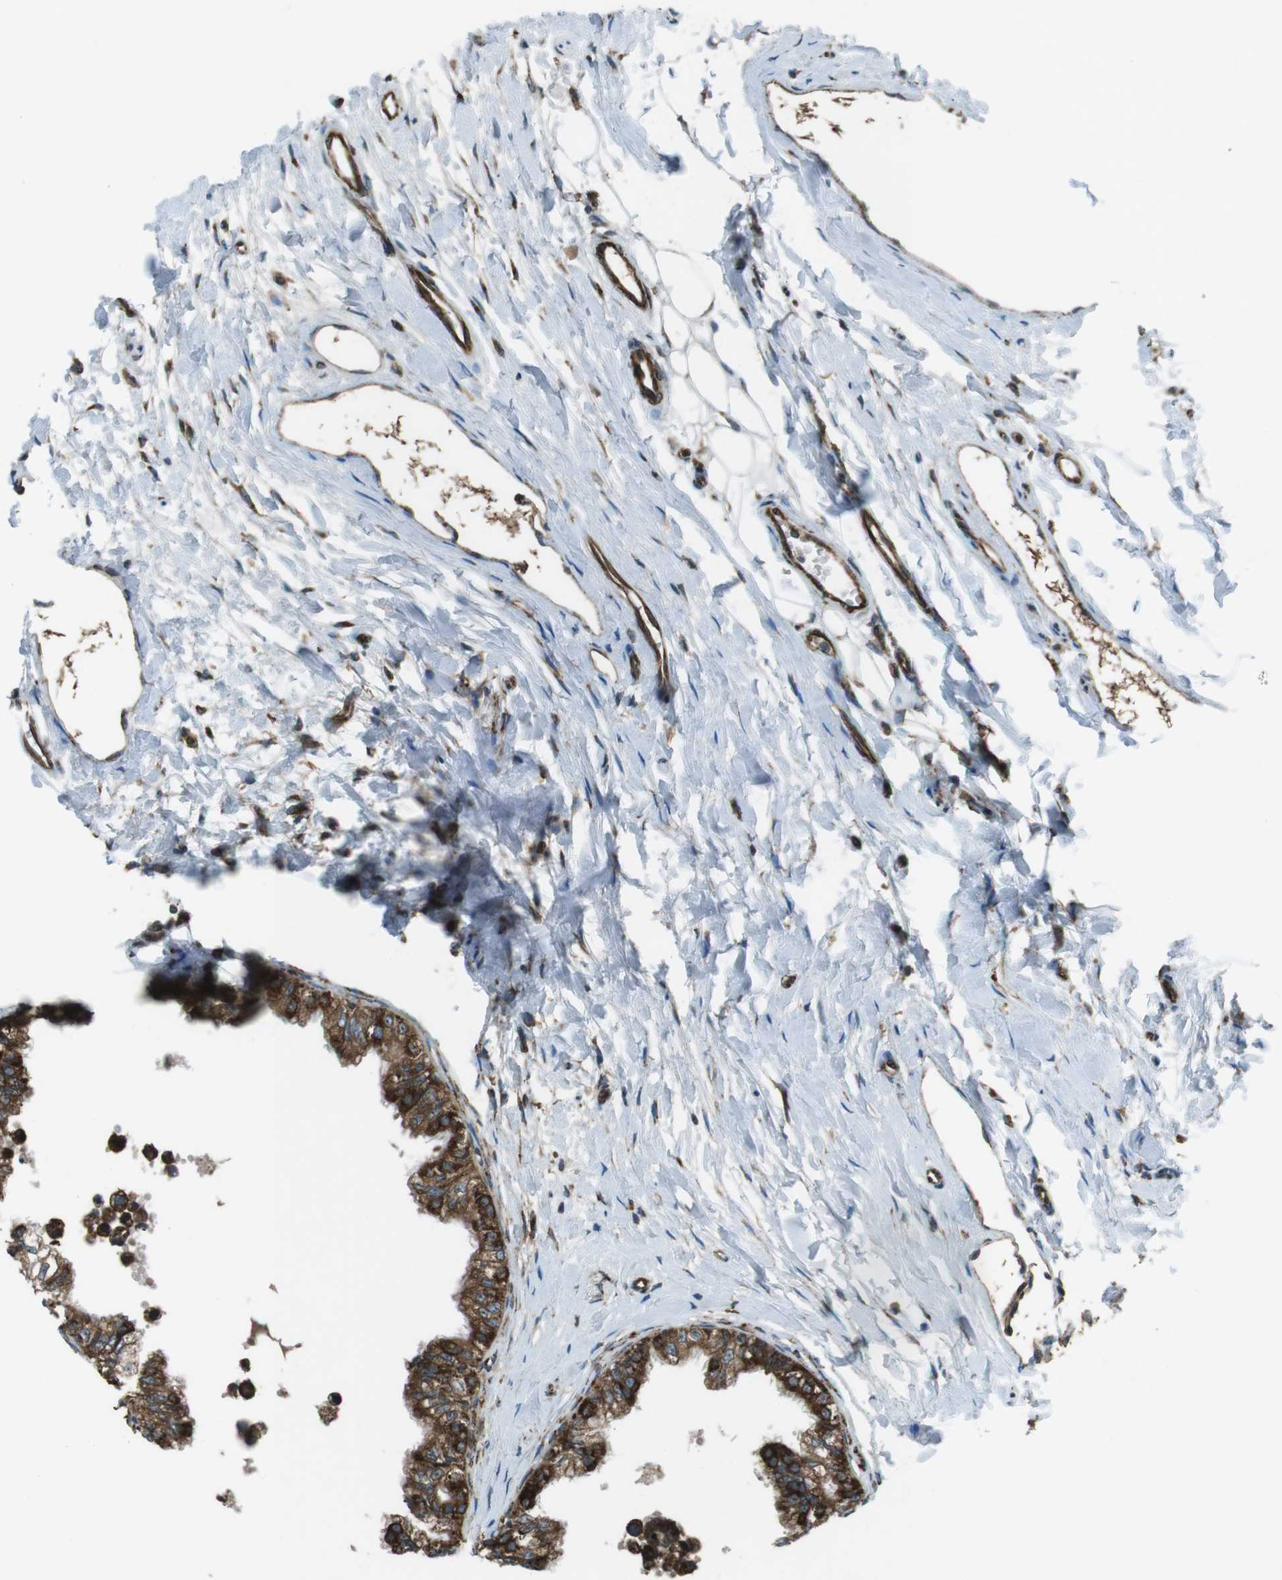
{"staining": {"intensity": "strong", "quantity": ">75%", "location": "cytoplasmic/membranous"}, "tissue": "epididymis", "cell_type": "Glandular cells", "image_type": "normal", "snomed": [{"axis": "morphology", "description": "Normal tissue, NOS"}, {"axis": "morphology", "description": "Adenocarcinoma, metastatic, NOS"}, {"axis": "topography", "description": "Testis"}, {"axis": "topography", "description": "Epididymis"}], "caption": "Protein staining by IHC demonstrates strong cytoplasmic/membranous staining in about >75% of glandular cells in normal epididymis. The staining was performed using DAB to visualize the protein expression in brown, while the nuclei were stained in blue with hematoxylin (Magnification: 20x).", "gene": "KTN1", "patient": {"sex": "male", "age": 26}}